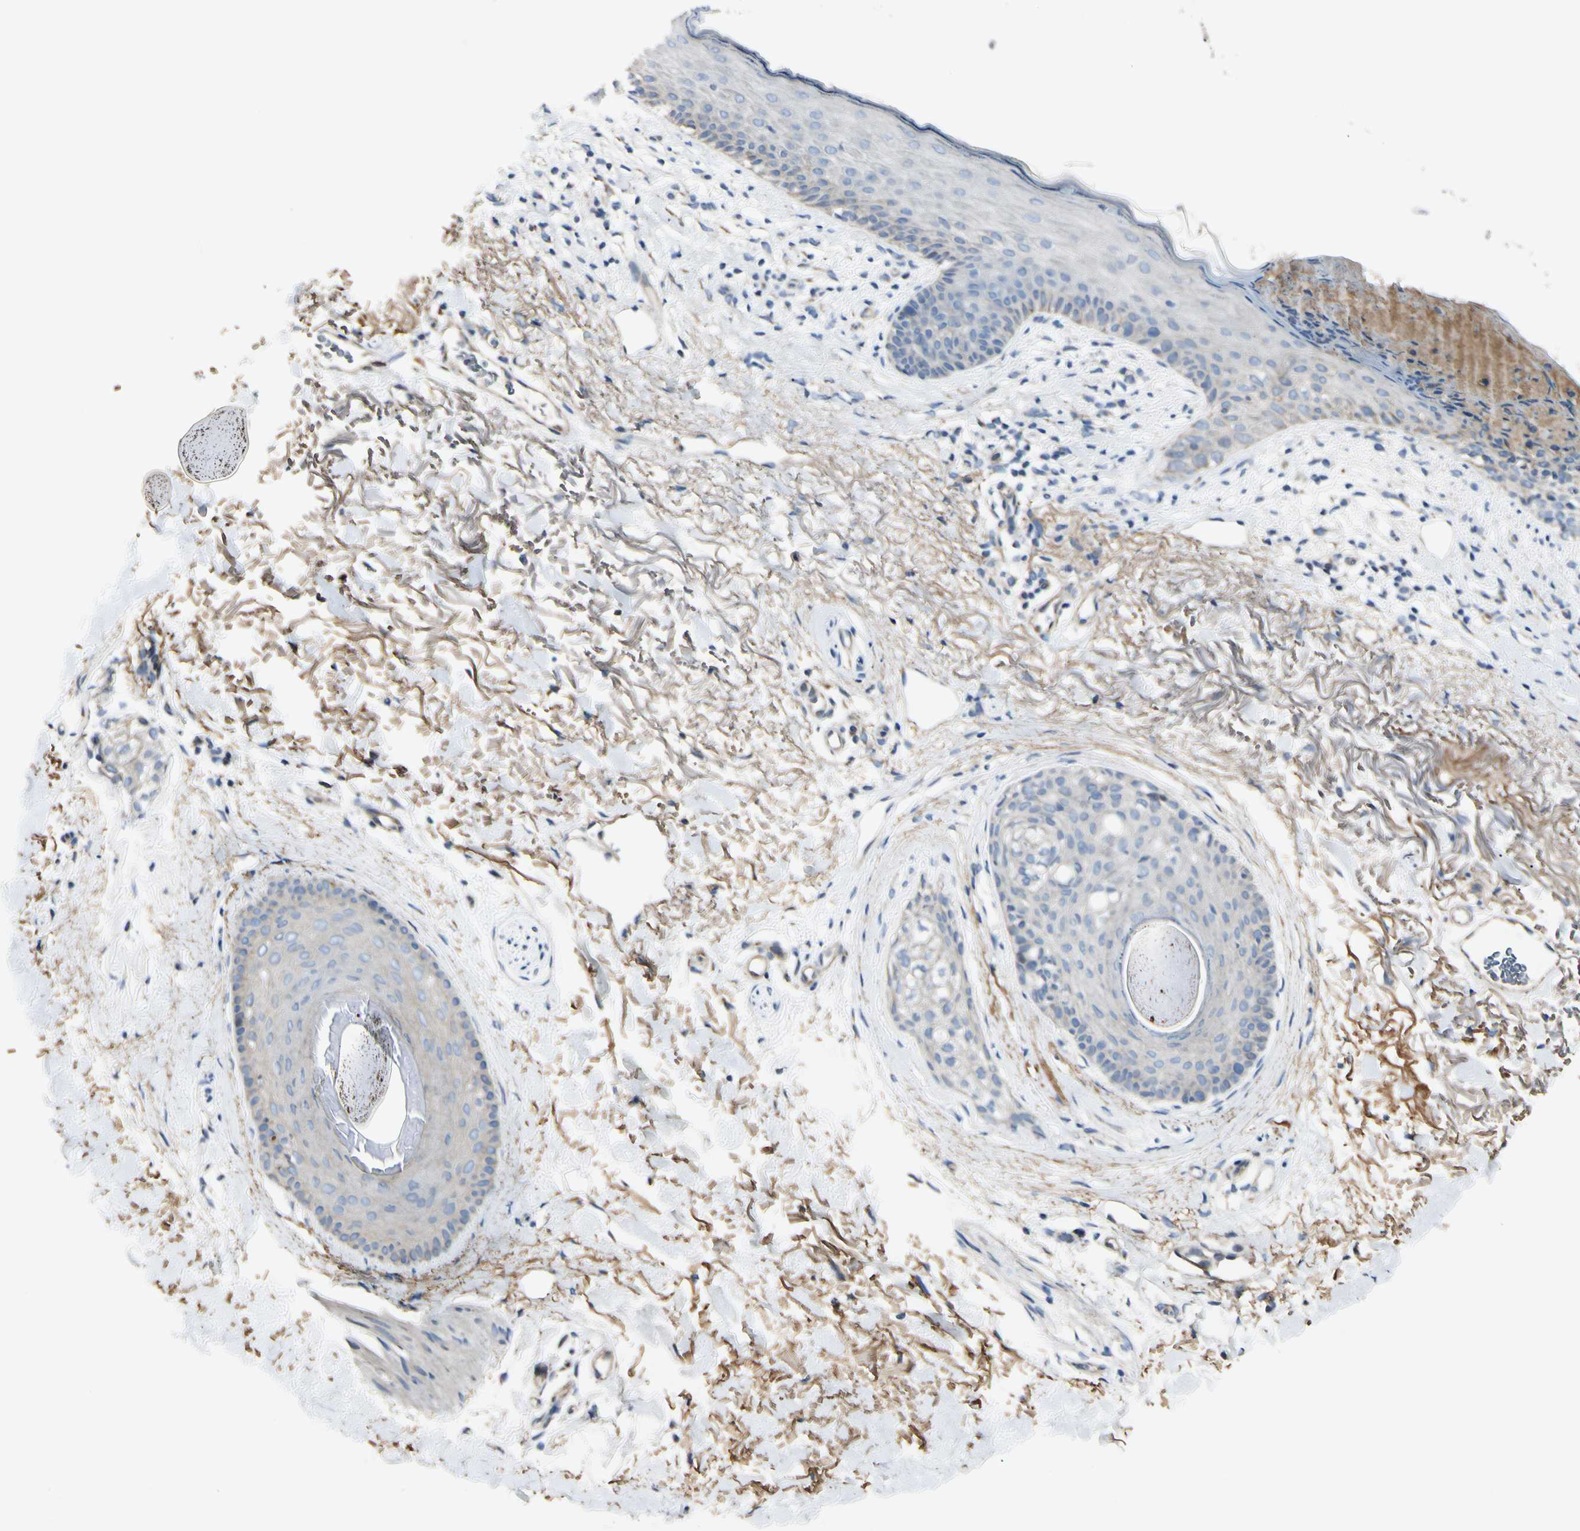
{"staining": {"intensity": "weak", "quantity": ">75%", "location": "cytoplasmic/membranous"}, "tissue": "skin cancer", "cell_type": "Tumor cells", "image_type": "cancer", "snomed": [{"axis": "morphology", "description": "Basal cell carcinoma"}, {"axis": "topography", "description": "Skin"}], "caption": "IHC of skin cancer (basal cell carcinoma) exhibits low levels of weak cytoplasmic/membranous positivity in approximately >75% of tumor cells.", "gene": "EPHA3", "patient": {"sex": "female", "age": 70}}